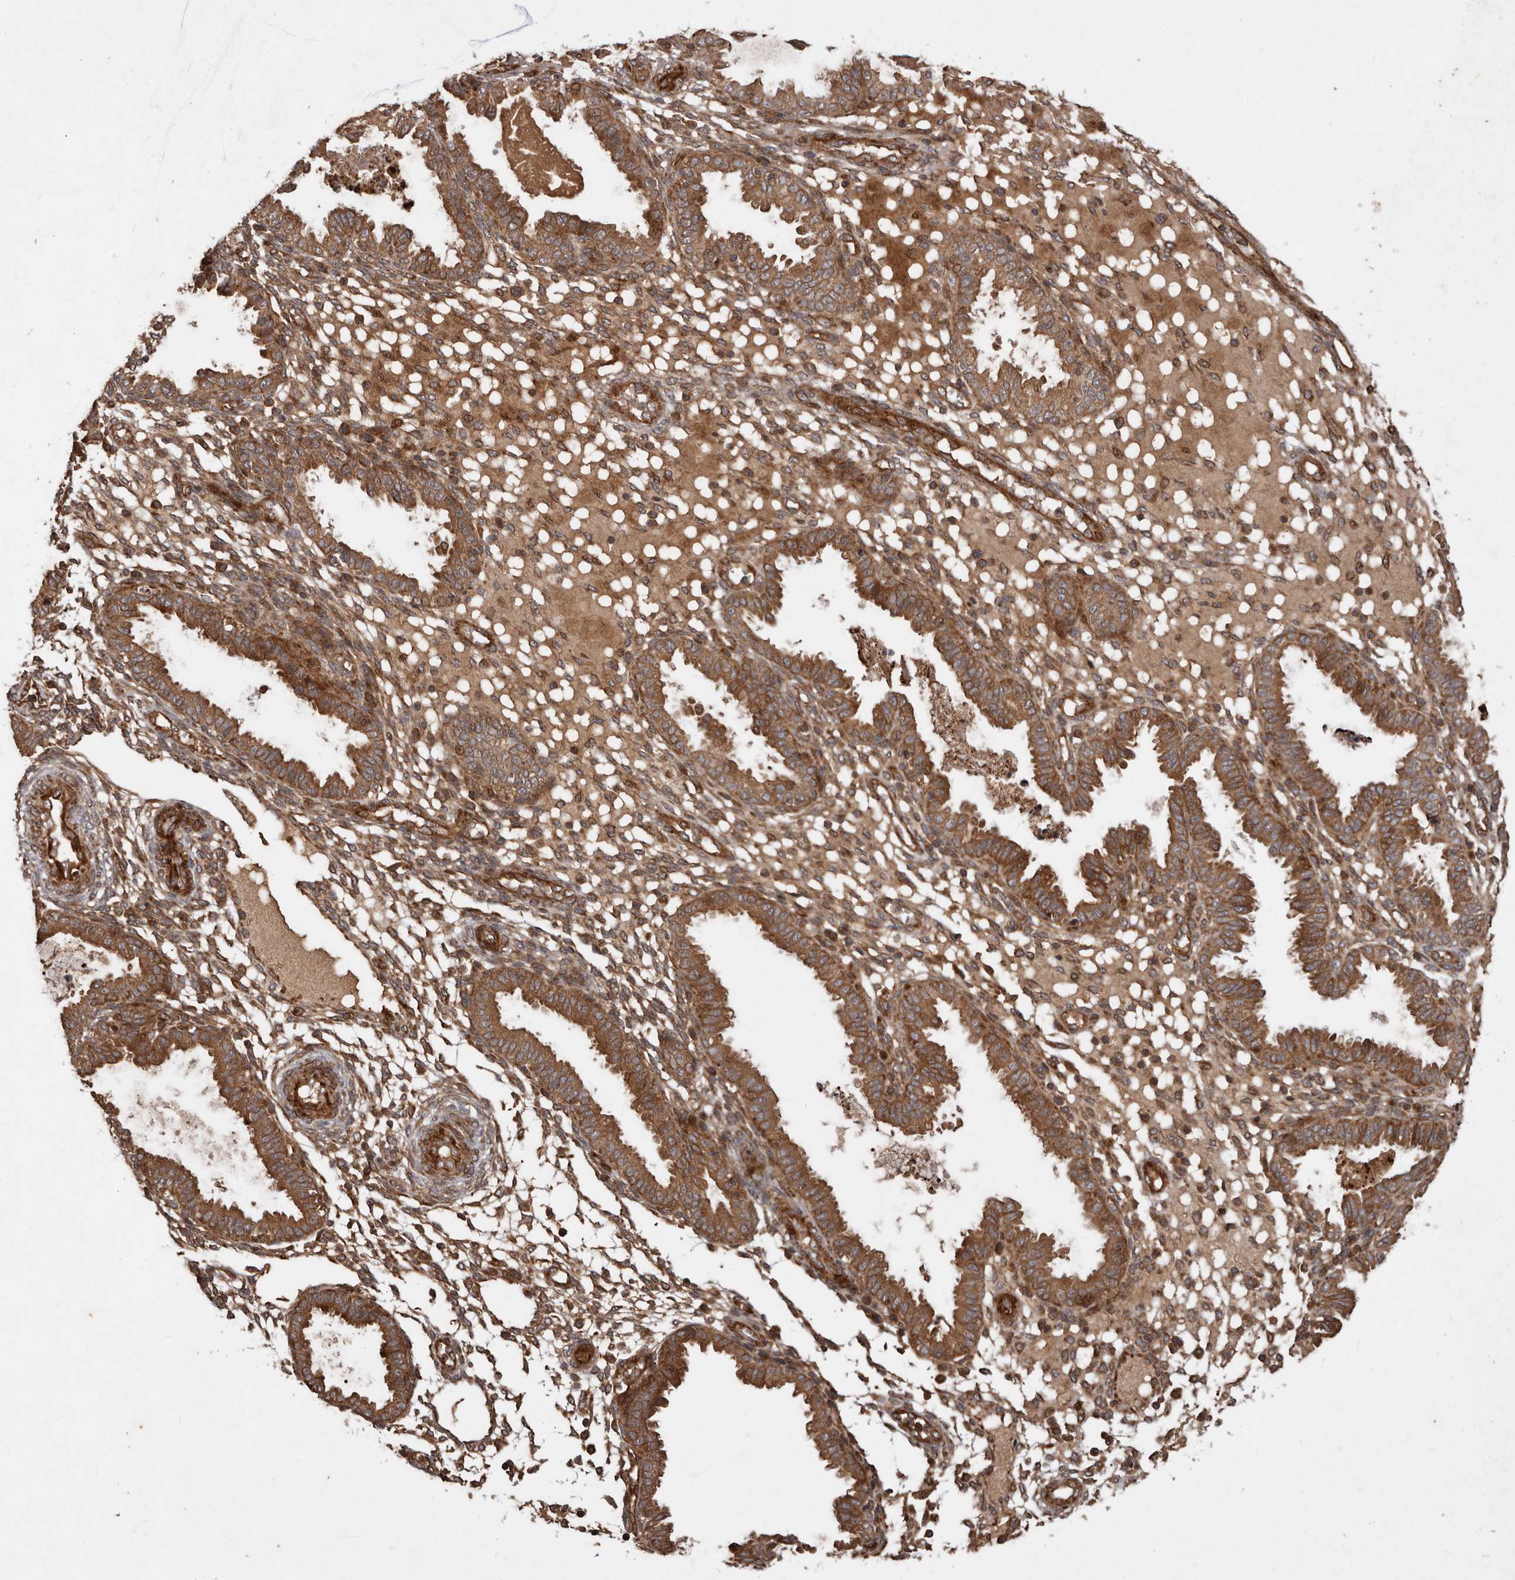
{"staining": {"intensity": "moderate", "quantity": ">75%", "location": "cytoplasmic/membranous"}, "tissue": "endometrium", "cell_type": "Cells in endometrial stroma", "image_type": "normal", "snomed": [{"axis": "morphology", "description": "Normal tissue, NOS"}, {"axis": "topography", "description": "Endometrium"}], "caption": "Approximately >75% of cells in endometrial stroma in unremarkable endometrium show moderate cytoplasmic/membranous protein expression as visualized by brown immunohistochemical staining.", "gene": "STK36", "patient": {"sex": "female", "age": 33}}